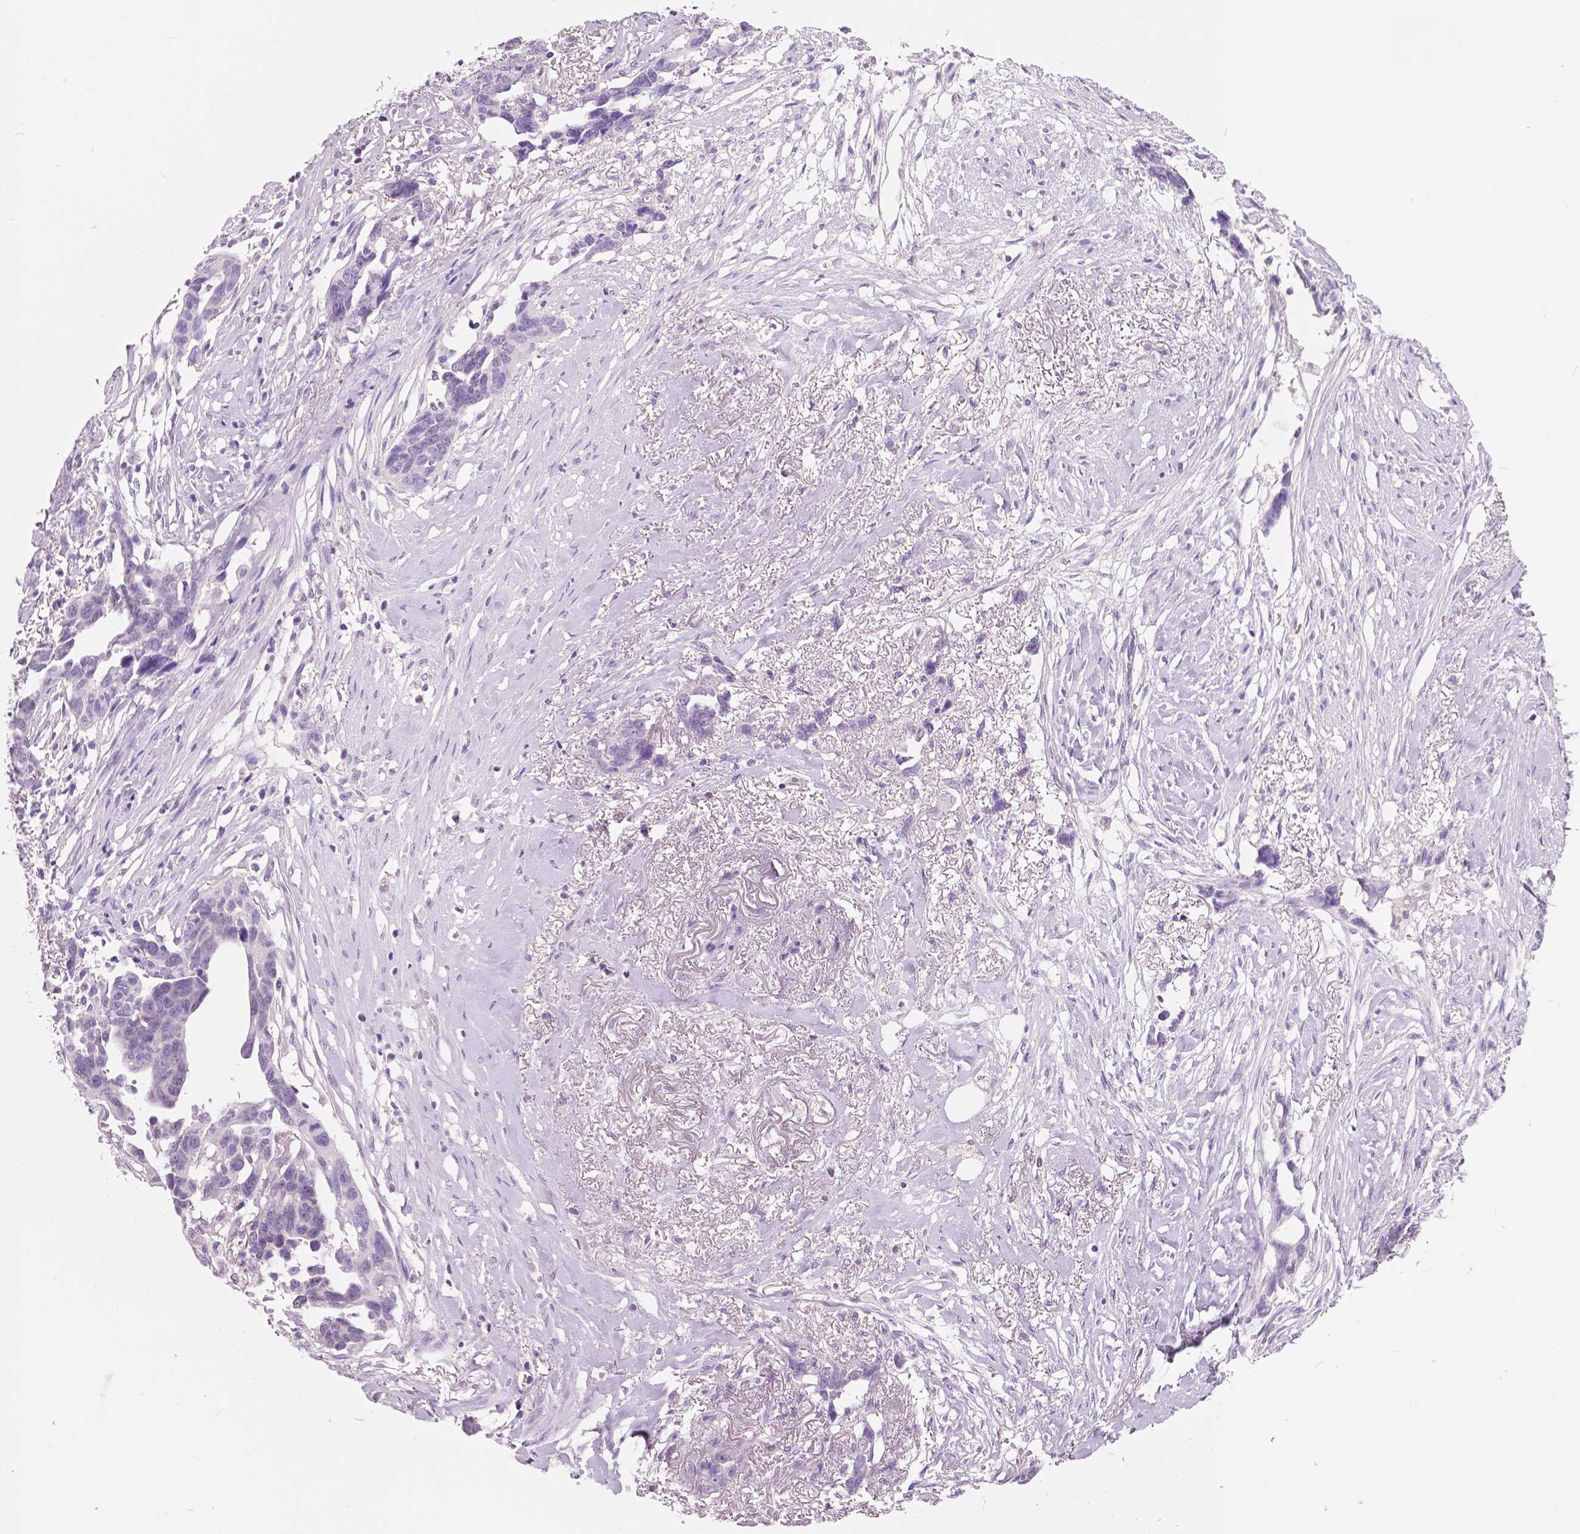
{"staining": {"intensity": "negative", "quantity": "none", "location": "none"}, "tissue": "ovarian cancer", "cell_type": "Tumor cells", "image_type": "cancer", "snomed": [{"axis": "morphology", "description": "Cystadenocarcinoma, serous, NOS"}, {"axis": "topography", "description": "Ovary"}], "caption": "Ovarian cancer (serous cystadenocarcinoma) was stained to show a protein in brown. There is no significant positivity in tumor cells. (Brightfield microscopy of DAB (3,3'-diaminobenzidine) IHC at high magnification).", "gene": "TKFC", "patient": {"sex": "female", "age": 69}}